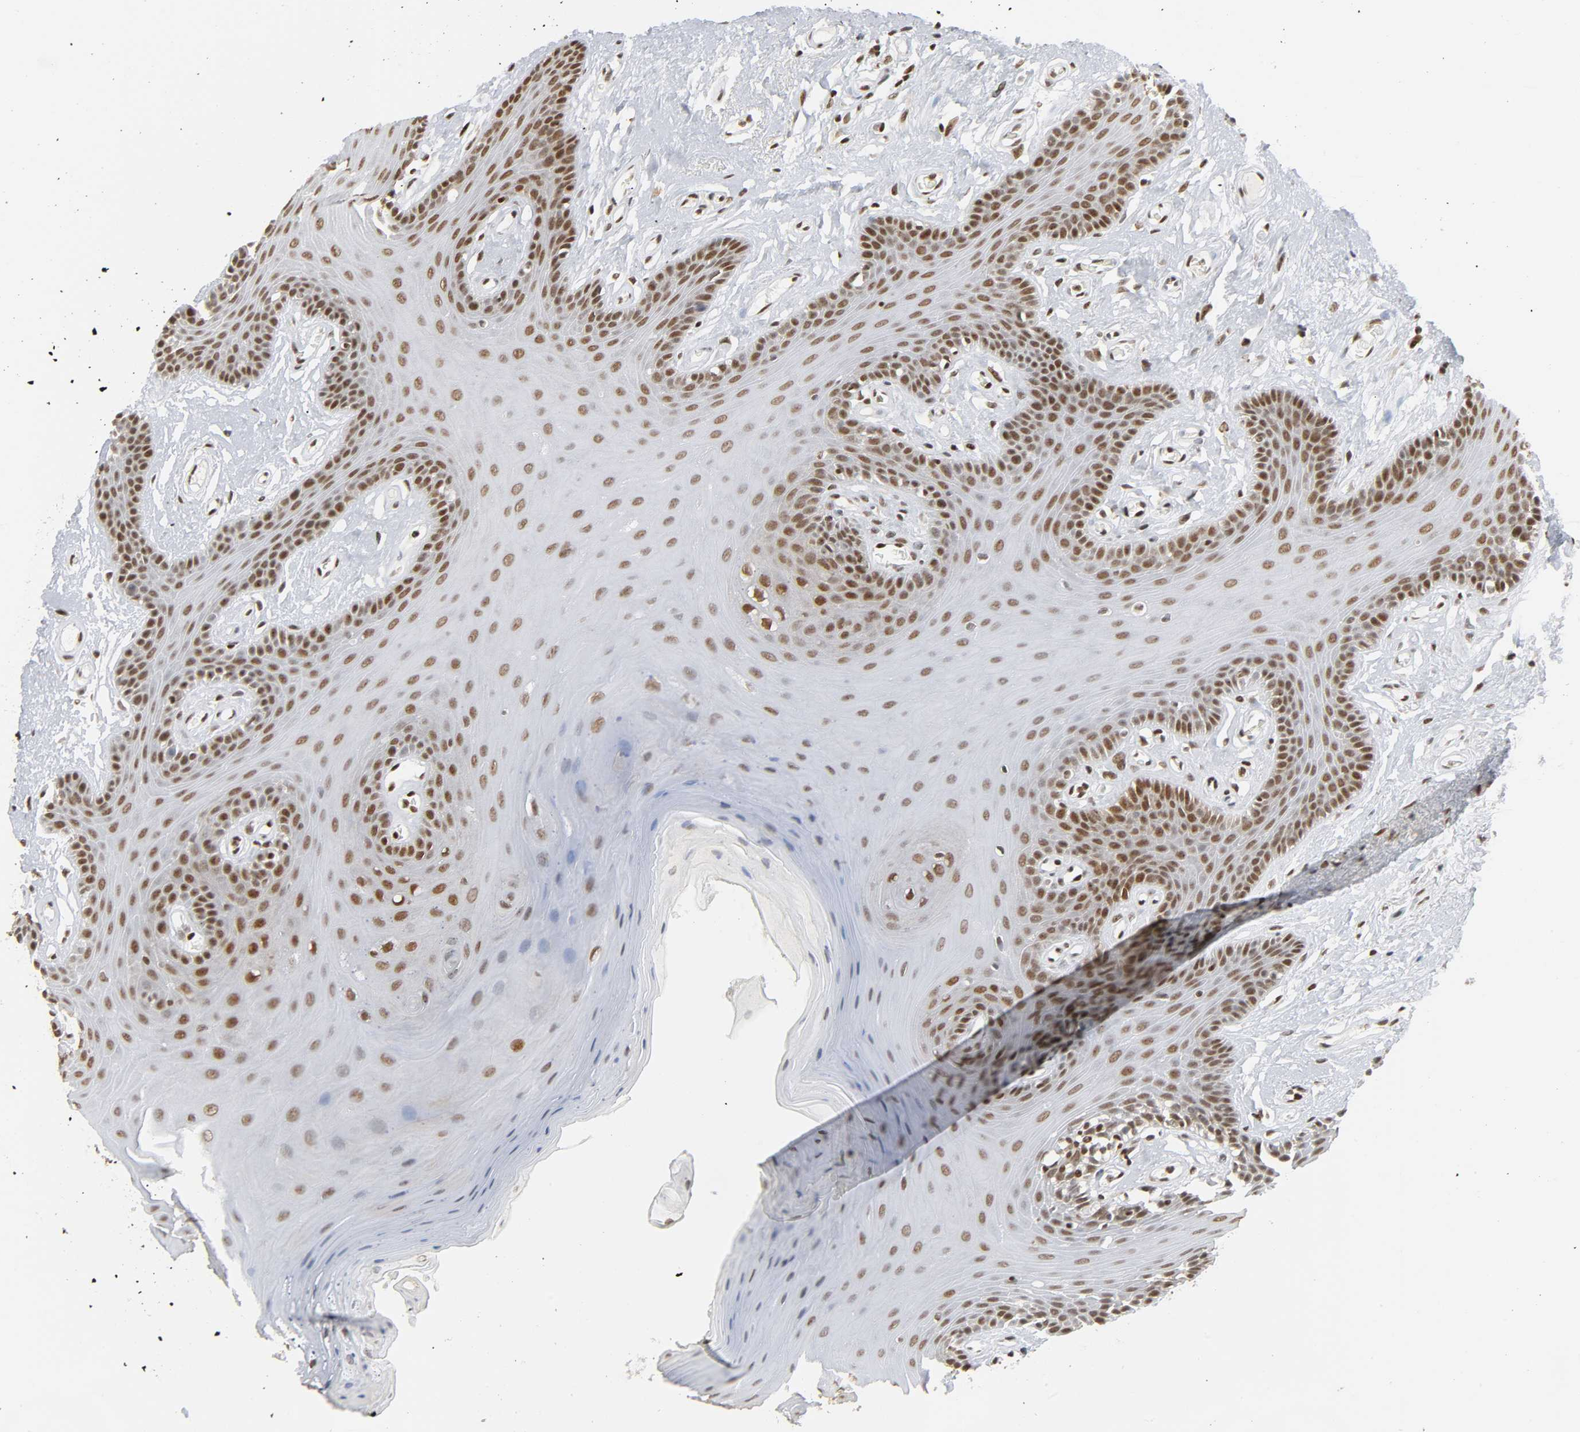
{"staining": {"intensity": "moderate", "quantity": ">75%", "location": "nuclear"}, "tissue": "oral mucosa", "cell_type": "Squamous epithelial cells", "image_type": "normal", "snomed": [{"axis": "morphology", "description": "Normal tissue, NOS"}, {"axis": "morphology", "description": "Squamous cell carcinoma, NOS"}, {"axis": "topography", "description": "Skeletal muscle"}, {"axis": "topography", "description": "Oral tissue"}, {"axis": "topography", "description": "Head-Neck"}], "caption": "Moderate nuclear expression for a protein is present in about >75% of squamous epithelial cells of normal oral mucosa using immunohistochemistry.", "gene": "SUMO1", "patient": {"sex": "male", "age": 71}}